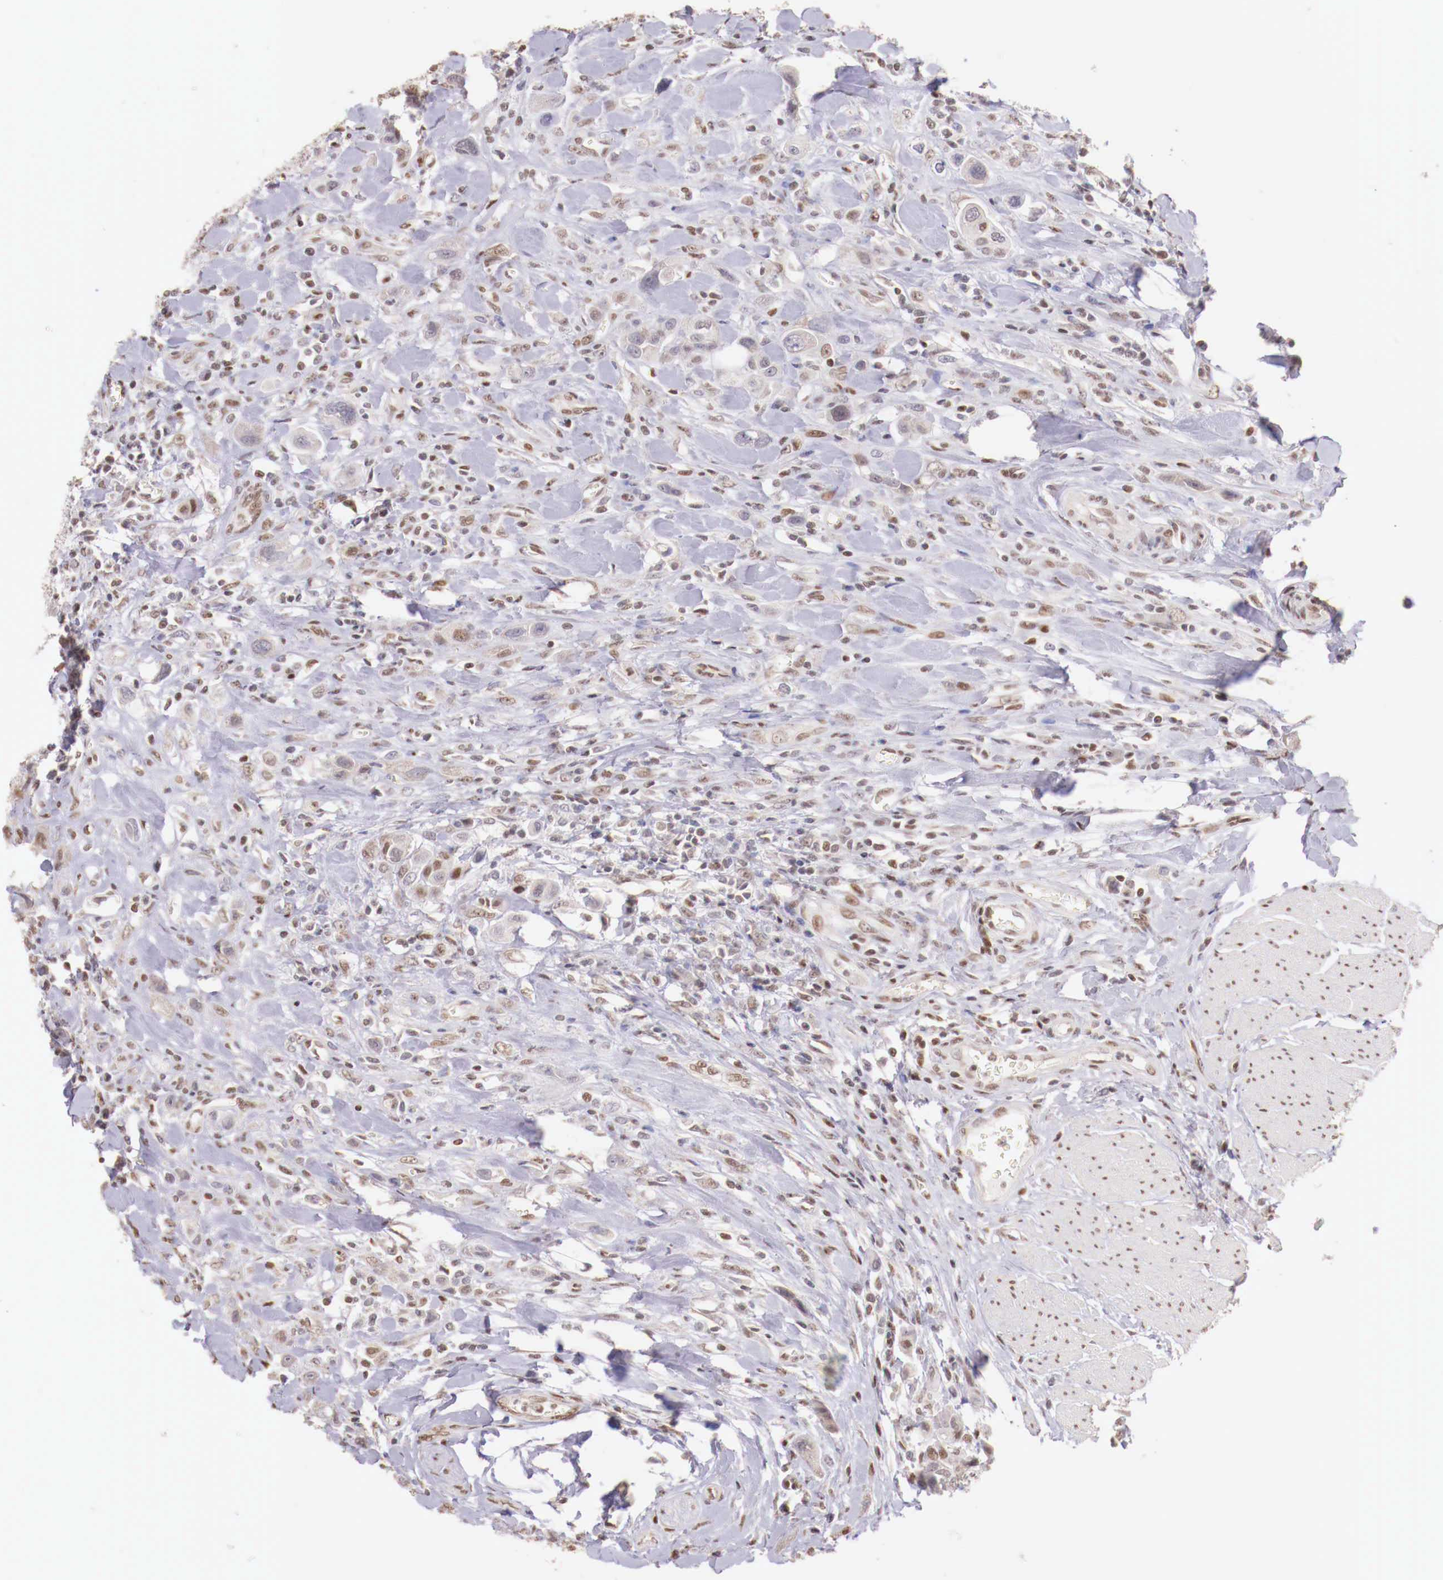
{"staining": {"intensity": "weak", "quantity": "25%-75%", "location": "nuclear"}, "tissue": "urothelial cancer", "cell_type": "Tumor cells", "image_type": "cancer", "snomed": [{"axis": "morphology", "description": "Urothelial carcinoma, High grade"}, {"axis": "topography", "description": "Urinary bladder"}], "caption": "High-power microscopy captured an immunohistochemistry (IHC) image of urothelial cancer, revealing weak nuclear positivity in approximately 25%-75% of tumor cells.", "gene": "SP1", "patient": {"sex": "male", "age": 50}}